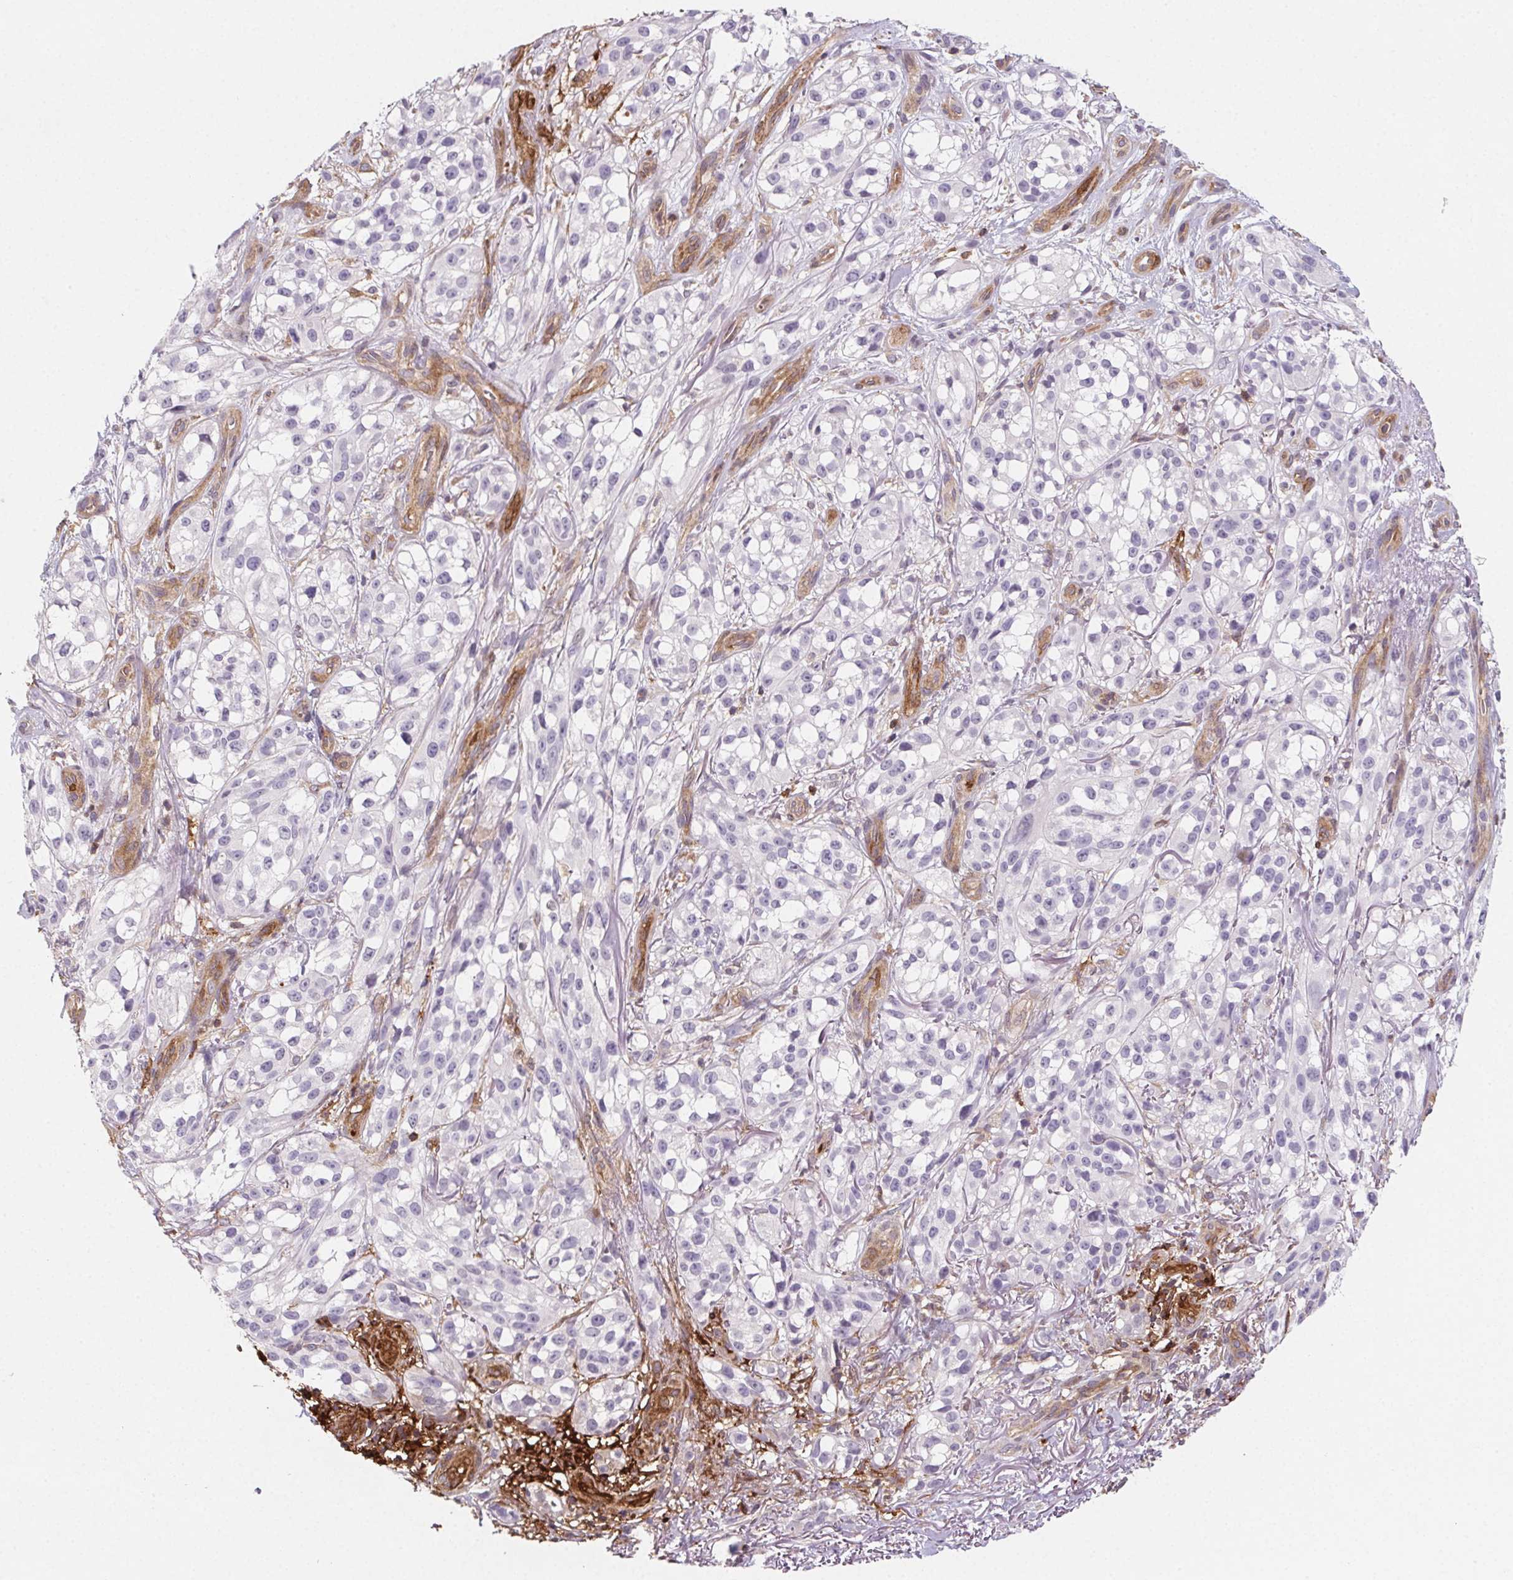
{"staining": {"intensity": "negative", "quantity": "none", "location": "none"}, "tissue": "melanoma", "cell_type": "Tumor cells", "image_type": "cancer", "snomed": [{"axis": "morphology", "description": "Malignant melanoma, NOS"}, {"axis": "topography", "description": "Skin"}], "caption": "Immunohistochemical staining of human malignant melanoma demonstrates no significant staining in tumor cells.", "gene": "GBP1", "patient": {"sex": "female", "age": 85}}